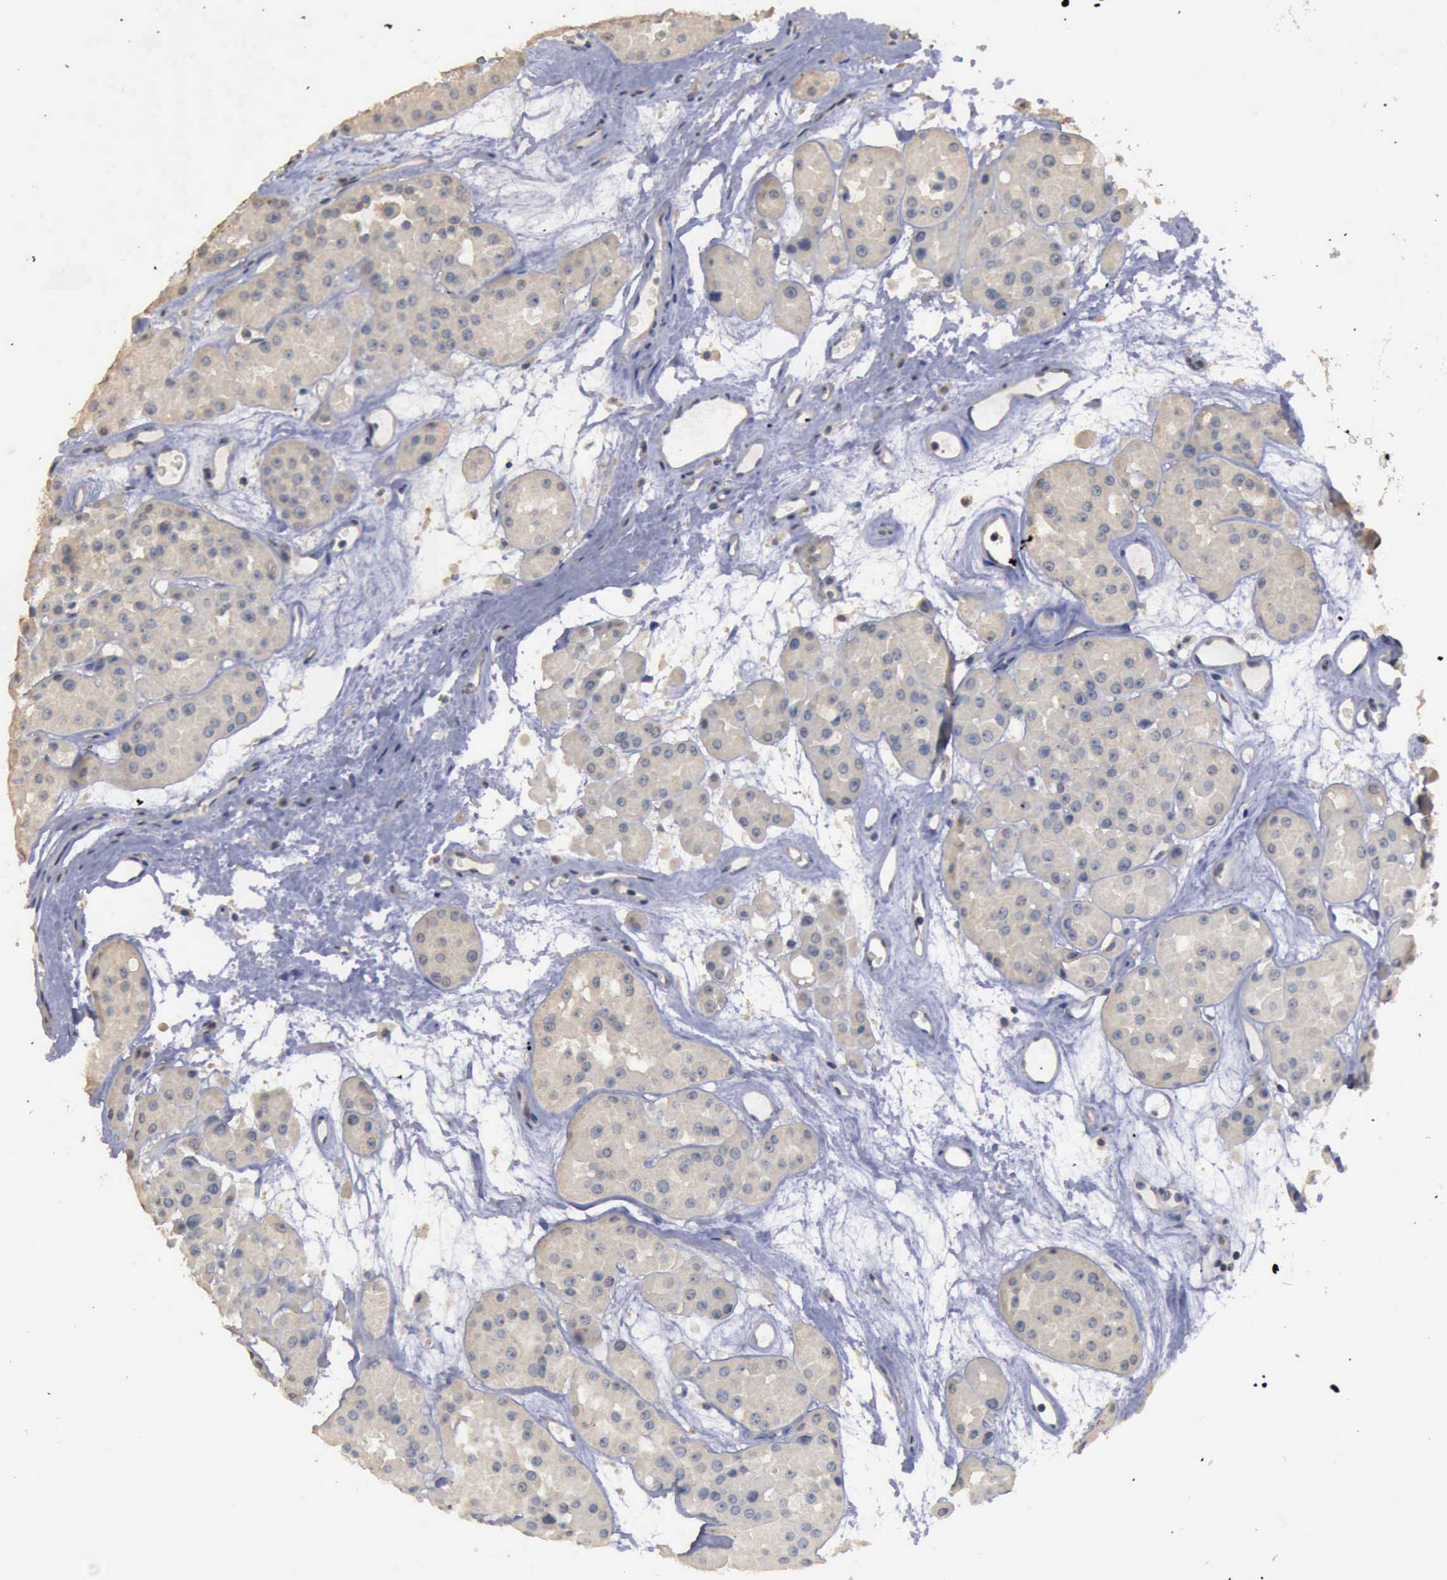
{"staining": {"intensity": "weak", "quantity": "25%-75%", "location": "cytoplasmic/membranous"}, "tissue": "renal cancer", "cell_type": "Tumor cells", "image_type": "cancer", "snomed": [{"axis": "morphology", "description": "Adenocarcinoma, uncertain malignant potential"}, {"axis": "topography", "description": "Kidney"}], "caption": "IHC (DAB) staining of human renal cancer (adenocarcinoma,  uncertain malignant potential) demonstrates weak cytoplasmic/membranous protein expression in approximately 25%-75% of tumor cells.", "gene": "CRKL", "patient": {"sex": "male", "age": 63}}